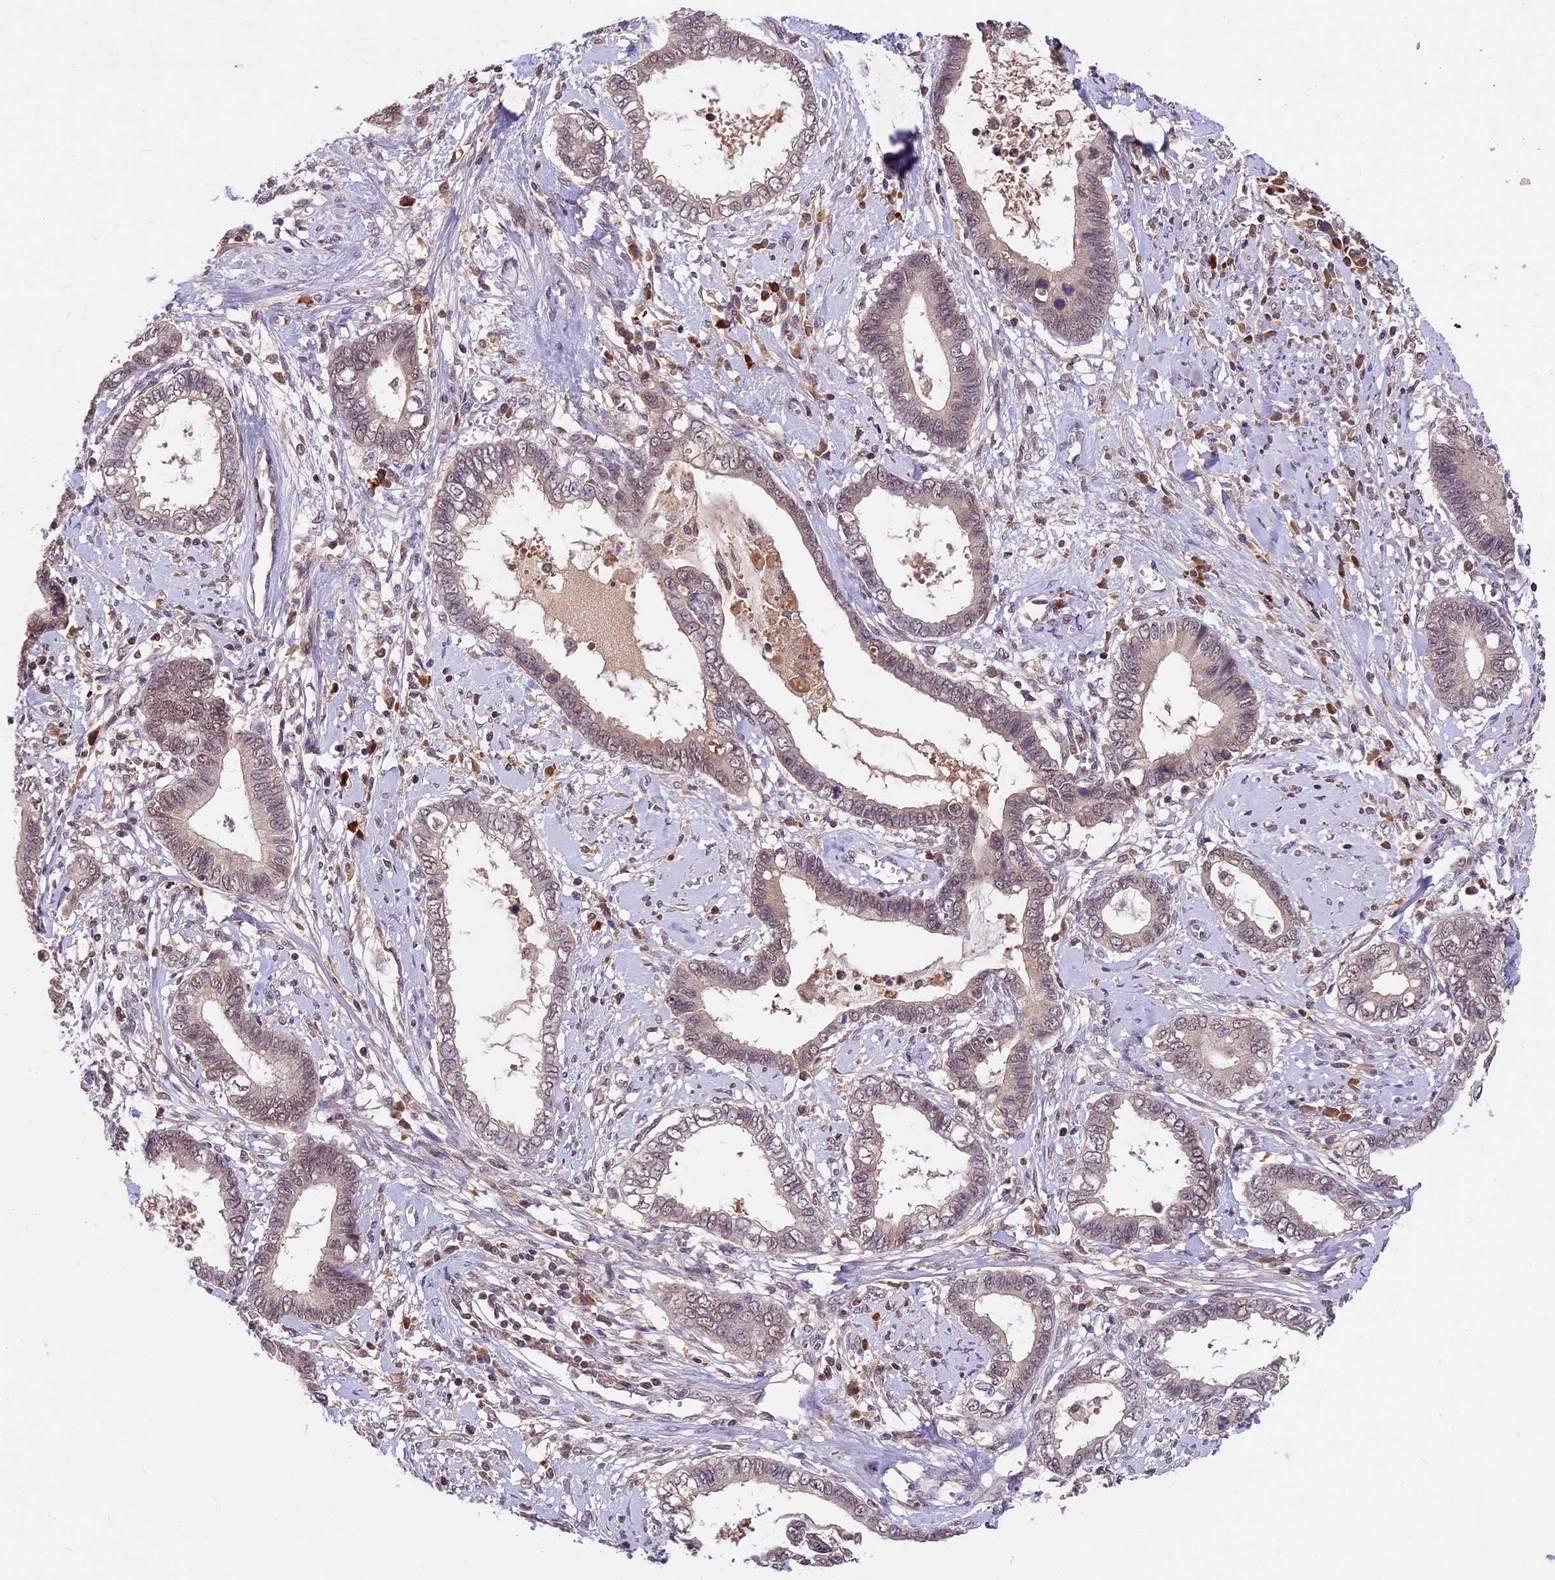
{"staining": {"intensity": "weak", "quantity": "25%-75%", "location": "nuclear"}, "tissue": "cervical cancer", "cell_type": "Tumor cells", "image_type": "cancer", "snomed": [{"axis": "morphology", "description": "Adenocarcinoma, NOS"}, {"axis": "topography", "description": "Cervix"}], "caption": "Brown immunohistochemical staining in human cervical cancer (adenocarcinoma) exhibits weak nuclear expression in about 25%-75% of tumor cells.", "gene": "ATP10A", "patient": {"sex": "female", "age": 44}}